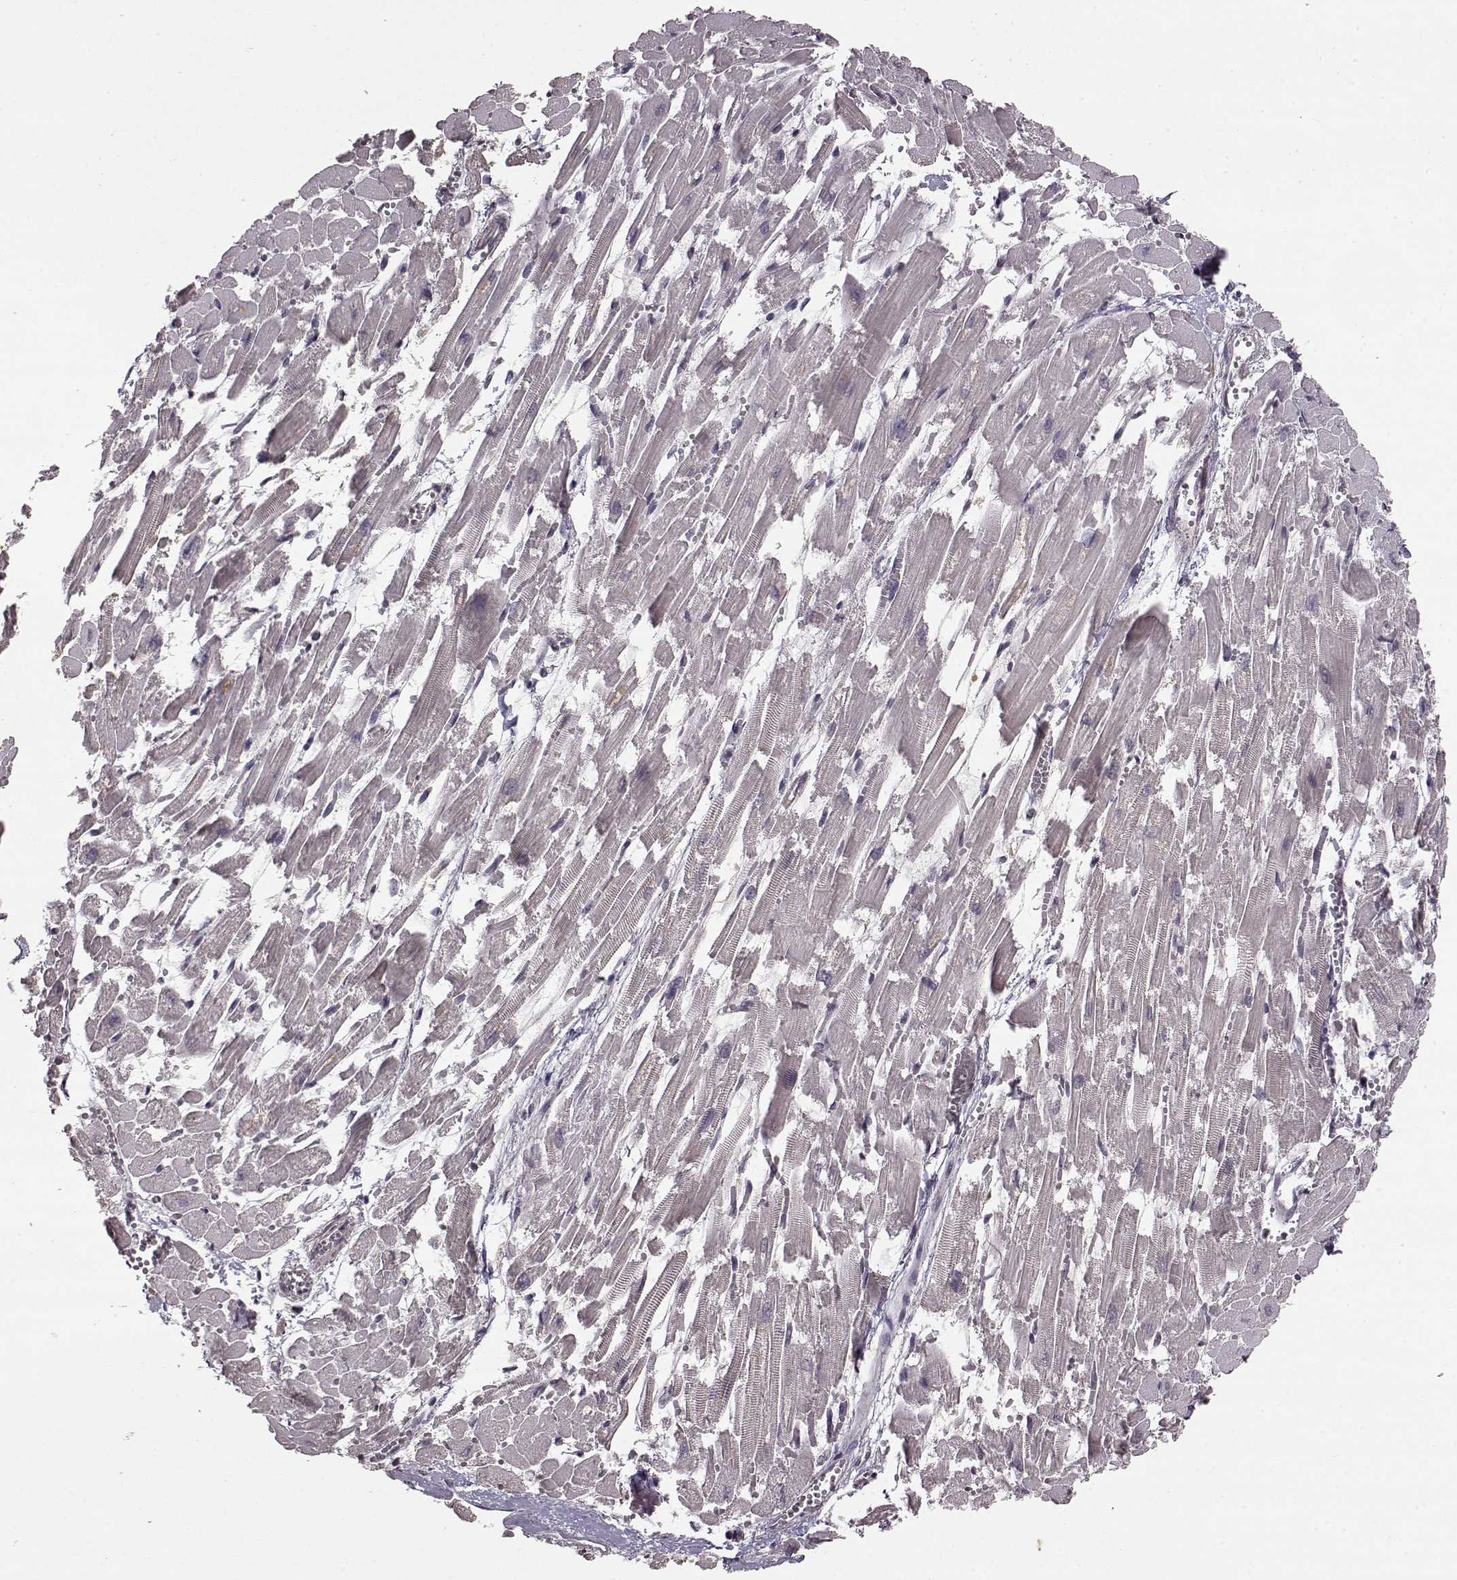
{"staining": {"intensity": "negative", "quantity": "none", "location": "none"}, "tissue": "heart muscle", "cell_type": "Cardiomyocytes", "image_type": "normal", "snomed": [{"axis": "morphology", "description": "Normal tissue, NOS"}, {"axis": "topography", "description": "Heart"}], "caption": "Immunohistochemical staining of benign heart muscle exhibits no significant positivity in cardiomyocytes.", "gene": "NTRK2", "patient": {"sex": "female", "age": 52}}